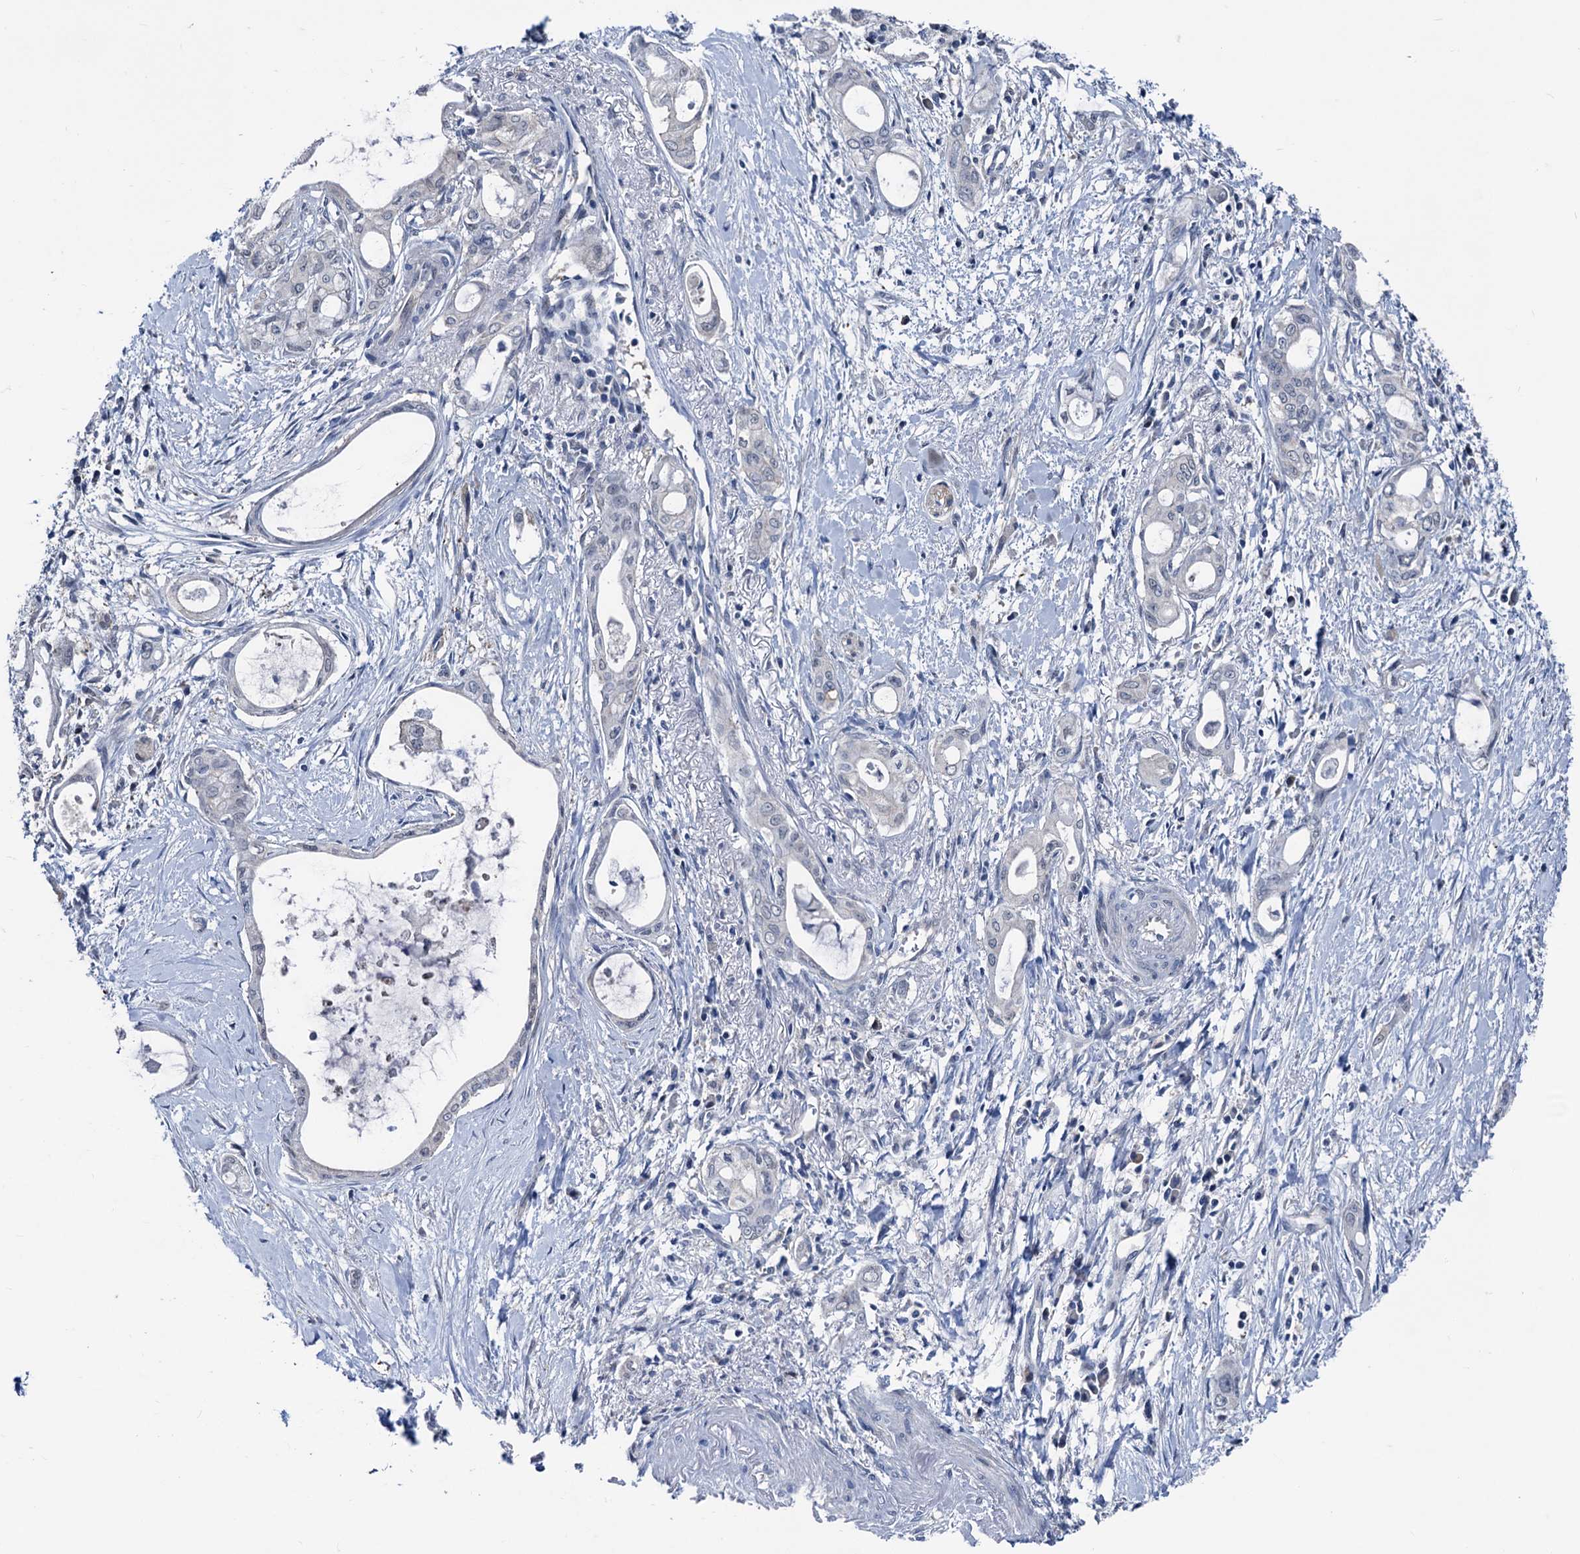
{"staining": {"intensity": "negative", "quantity": "none", "location": "none"}, "tissue": "pancreatic cancer", "cell_type": "Tumor cells", "image_type": "cancer", "snomed": [{"axis": "morphology", "description": "Adenocarcinoma, NOS"}, {"axis": "topography", "description": "Pancreas"}], "caption": "Tumor cells are negative for protein expression in human pancreatic cancer.", "gene": "GLO1", "patient": {"sex": "male", "age": 72}}